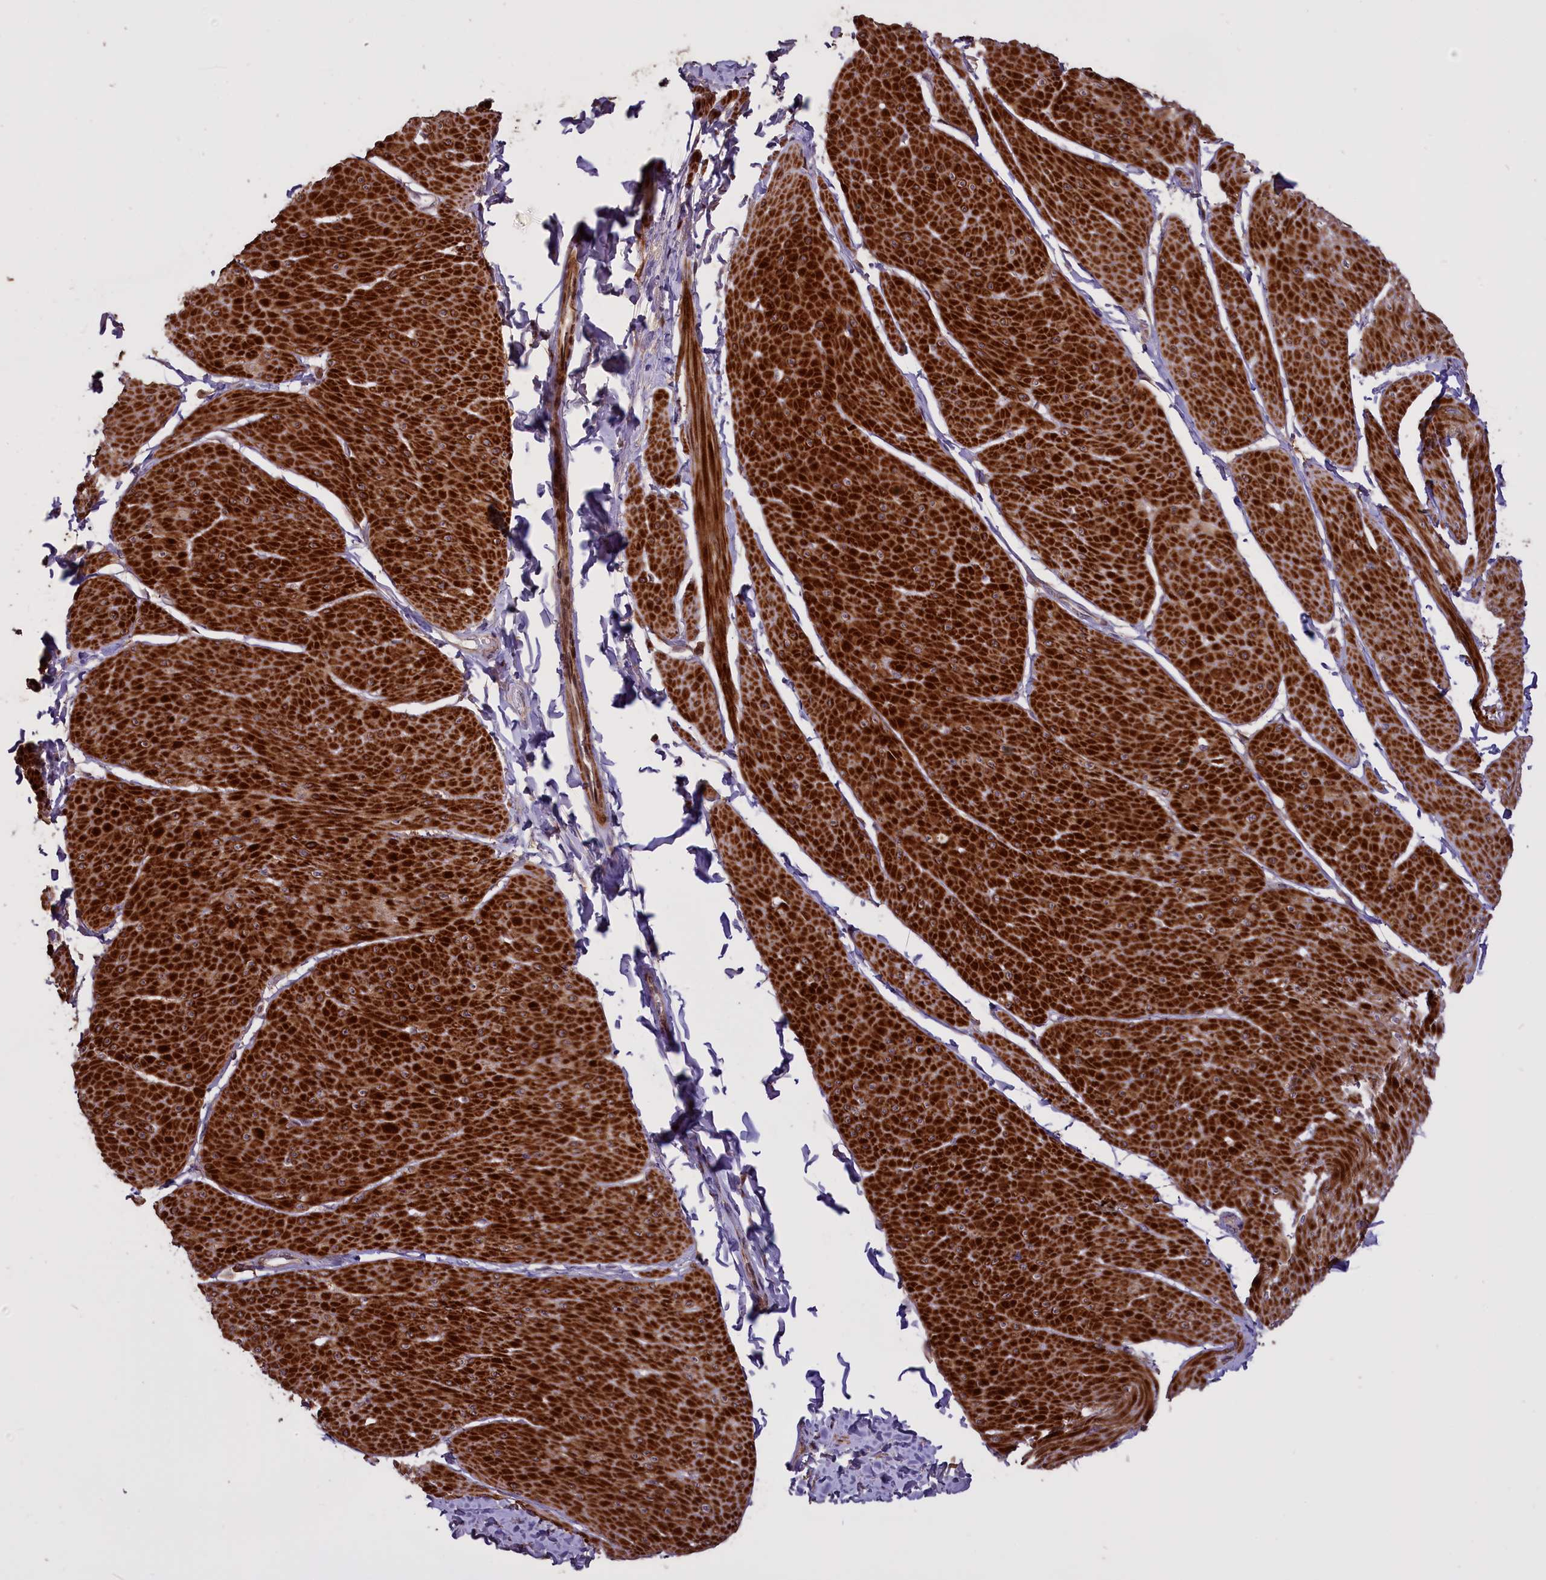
{"staining": {"intensity": "strong", "quantity": ">75%", "location": "cytoplasmic/membranous"}, "tissue": "smooth muscle", "cell_type": "Smooth muscle cells", "image_type": "normal", "snomed": [{"axis": "morphology", "description": "Urothelial carcinoma, High grade"}, {"axis": "topography", "description": "Urinary bladder"}], "caption": "Immunohistochemistry (IHC) image of unremarkable smooth muscle: smooth muscle stained using immunohistochemistry demonstrates high levels of strong protein expression localized specifically in the cytoplasmic/membranous of smooth muscle cells, appearing as a cytoplasmic/membranous brown color.", "gene": "ENHO", "patient": {"sex": "male", "age": 46}}